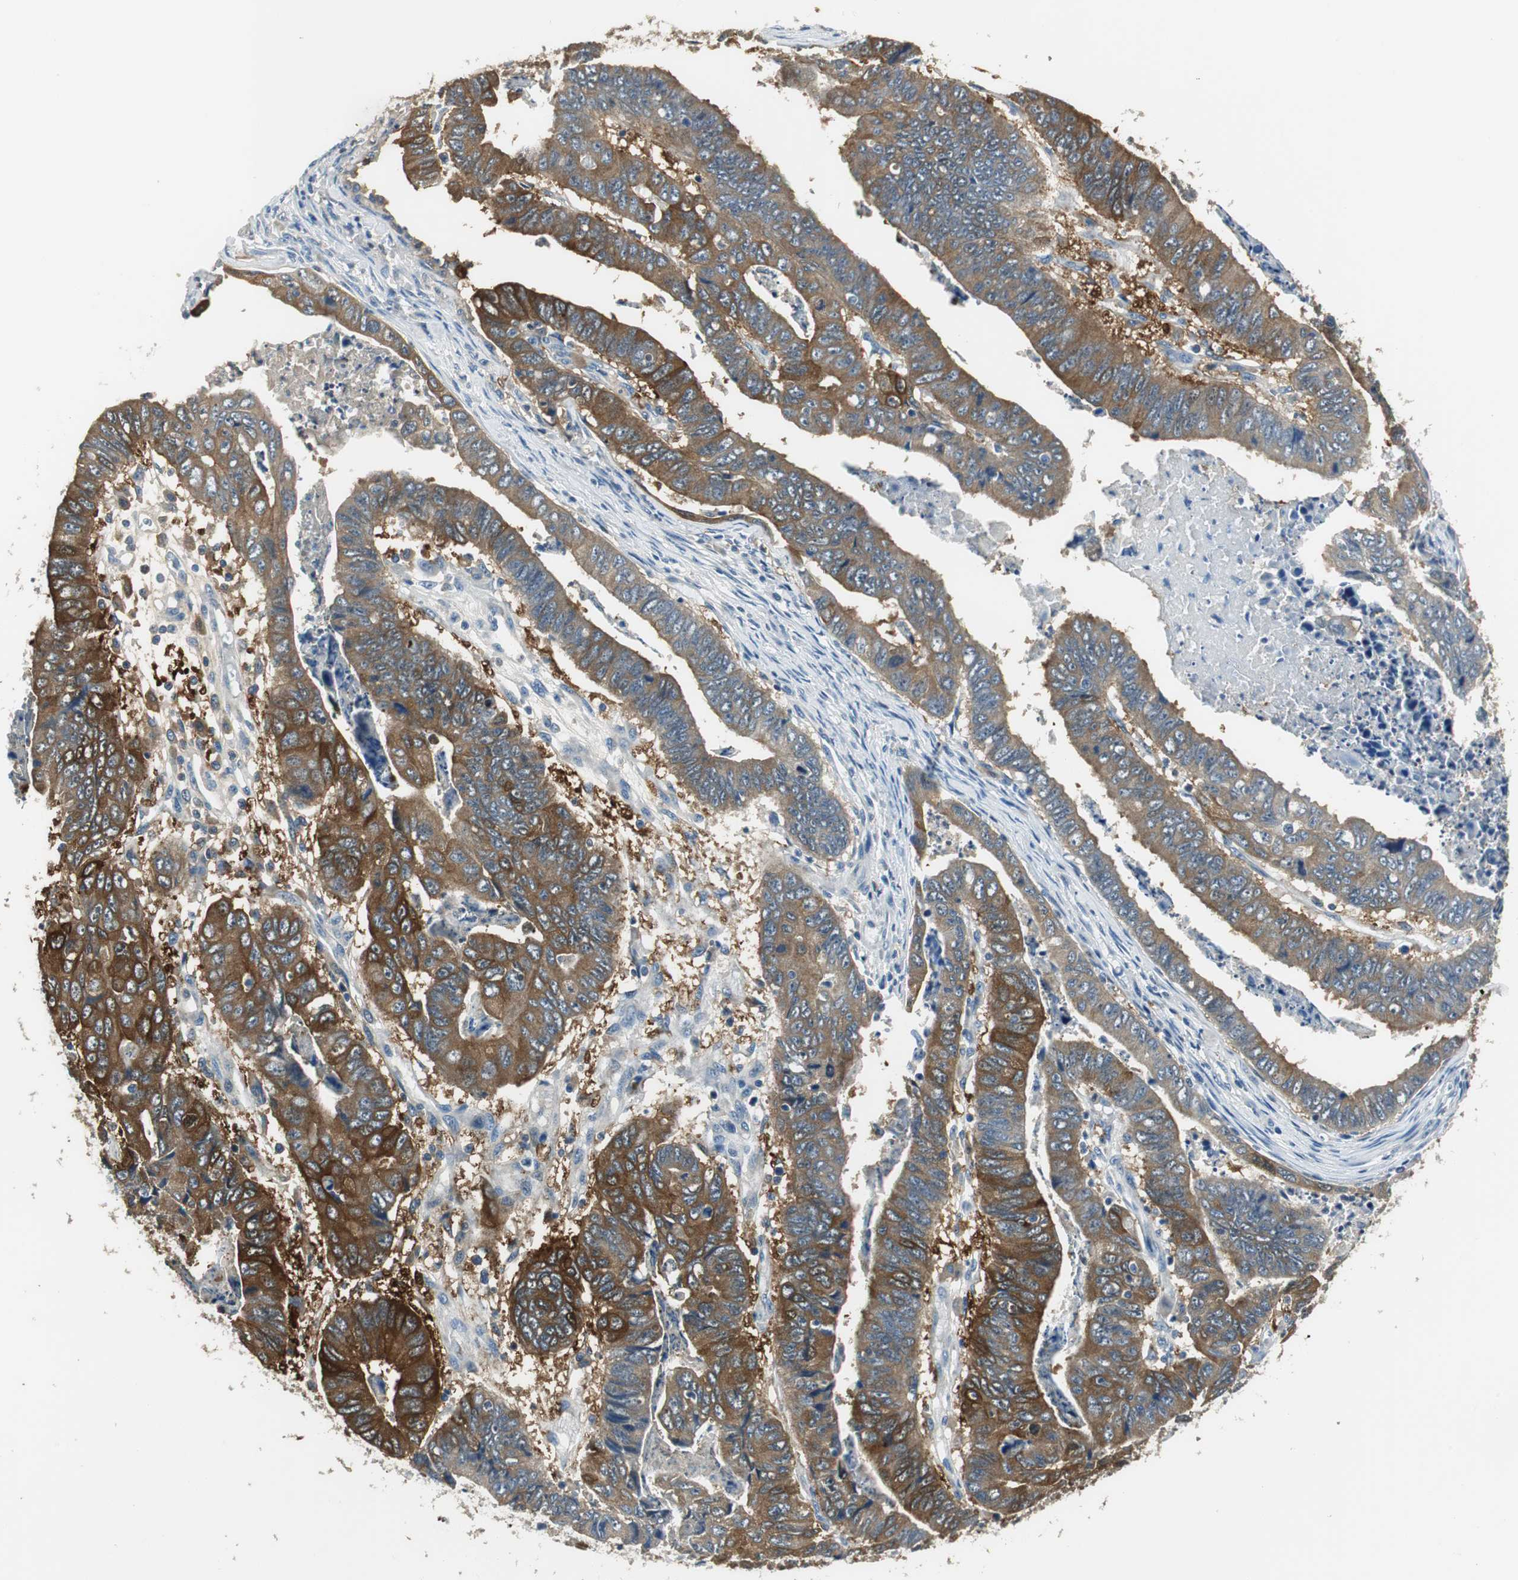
{"staining": {"intensity": "strong", "quantity": "25%-75%", "location": "cytoplasmic/membranous"}, "tissue": "stomach cancer", "cell_type": "Tumor cells", "image_type": "cancer", "snomed": [{"axis": "morphology", "description": "Adenocarcinoma, NOS"}, {"axis": "topography", "description": "Stomach, lower"}], "caption": "Brown immunohistochemical staining in human stomach adenocarcinoma exhibits strong cytoplasmic/membranous positivity in about 25%-75% of tumor cells. (Brightfield microscopy of DAB IHC at high magnification).", "gene": "ME1", "patient": {"sex": "male", "age": 77}}